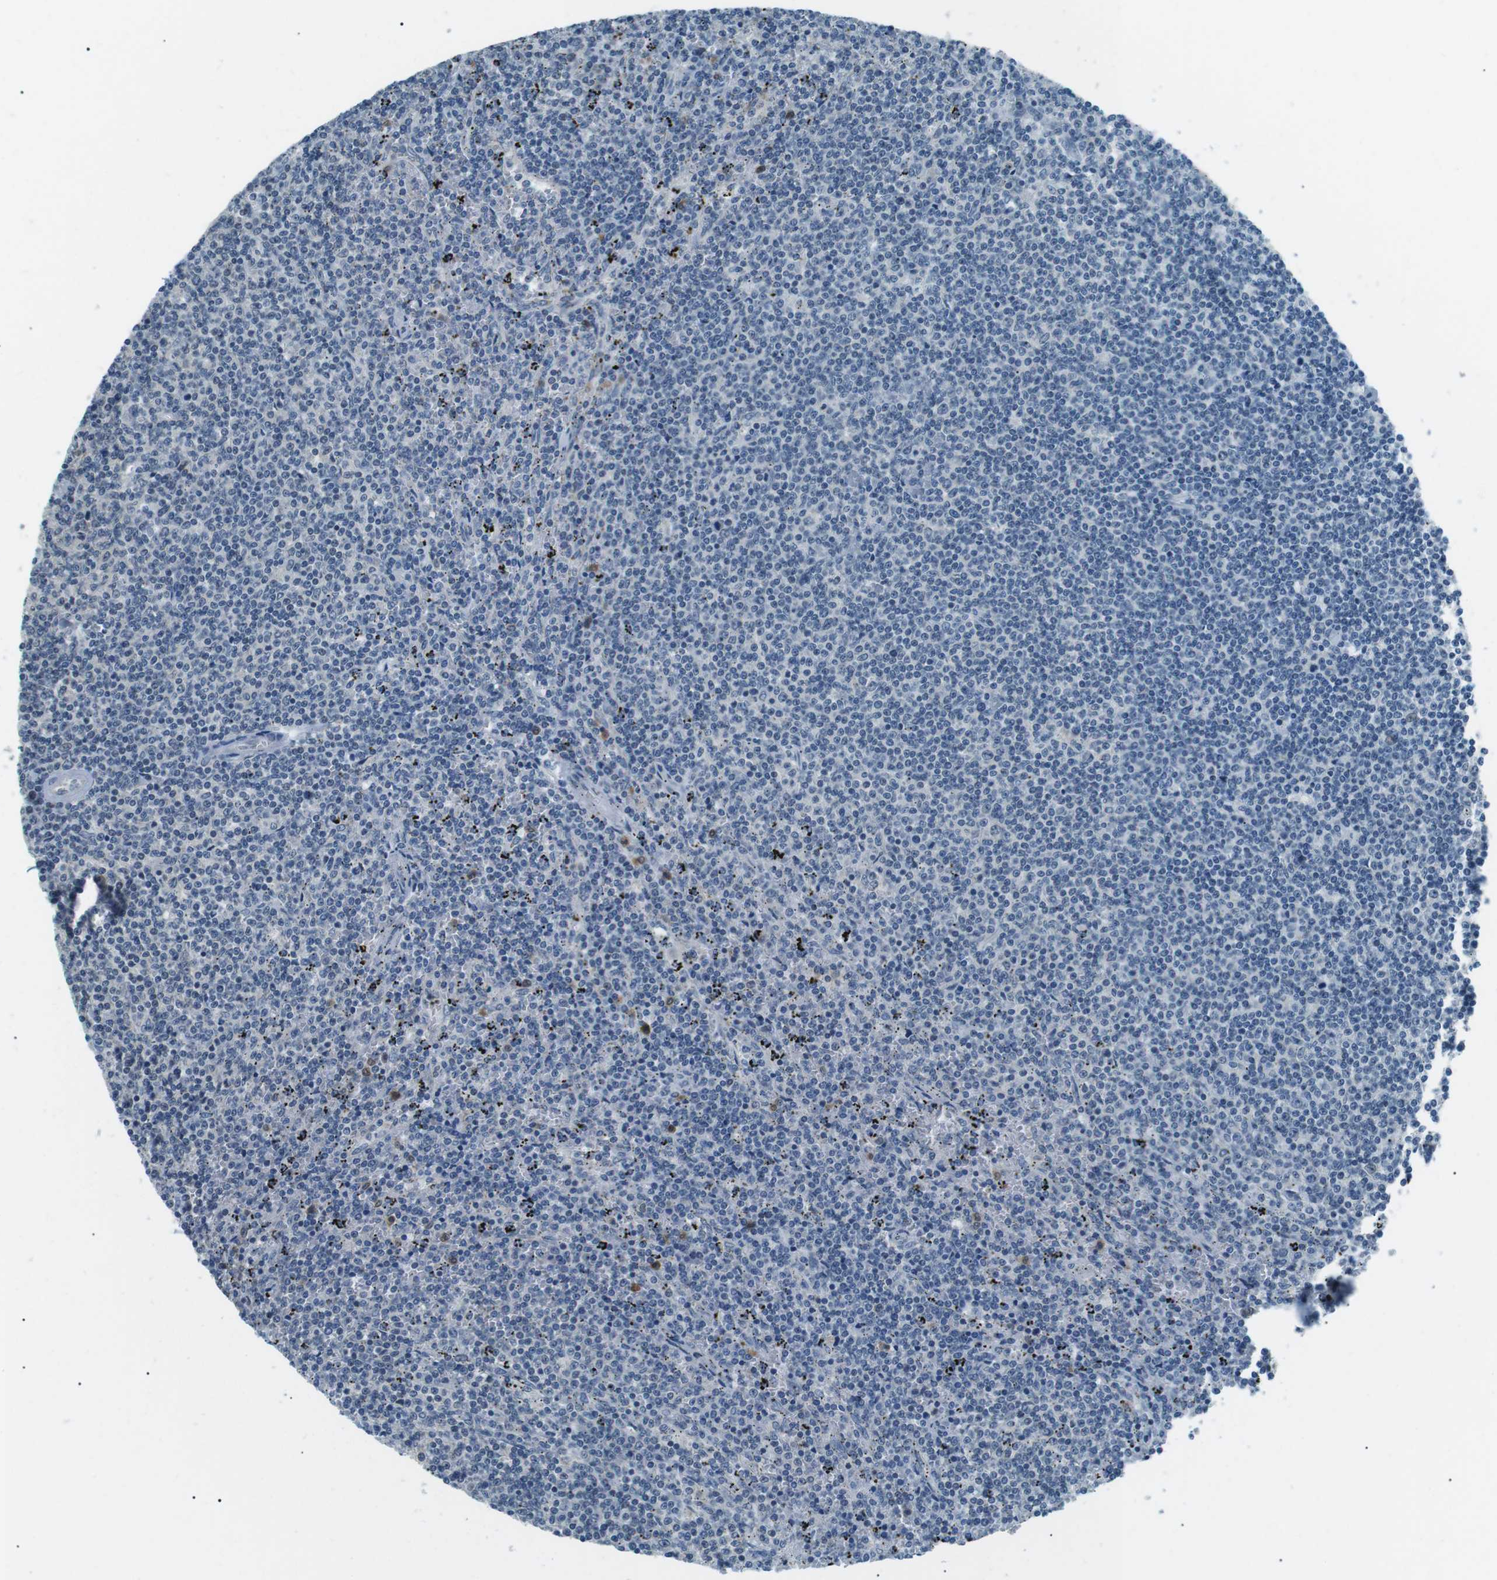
{"staining": {"intensity": "negative", "quantity": "none", "location": "none"}, "tissue": "lymphoma", "cell_type": "Tumor cells", "image_type": "cancer", "snomed": [{"axis": "morphology", "description": "Malignant lymphoma, non-Hodgkin's type, Low grade"}, {"axis": "topography", "description": "Spleen"}], "caption": "This histopathology image is of lymphoma stained with immunohistochemistry to label a protein in brown with the nuclei are counter-stained blue. There is no positivity in tumor cells.", "gene": "SERPINB2", "patient": {"sex": "female", "age": 50}}